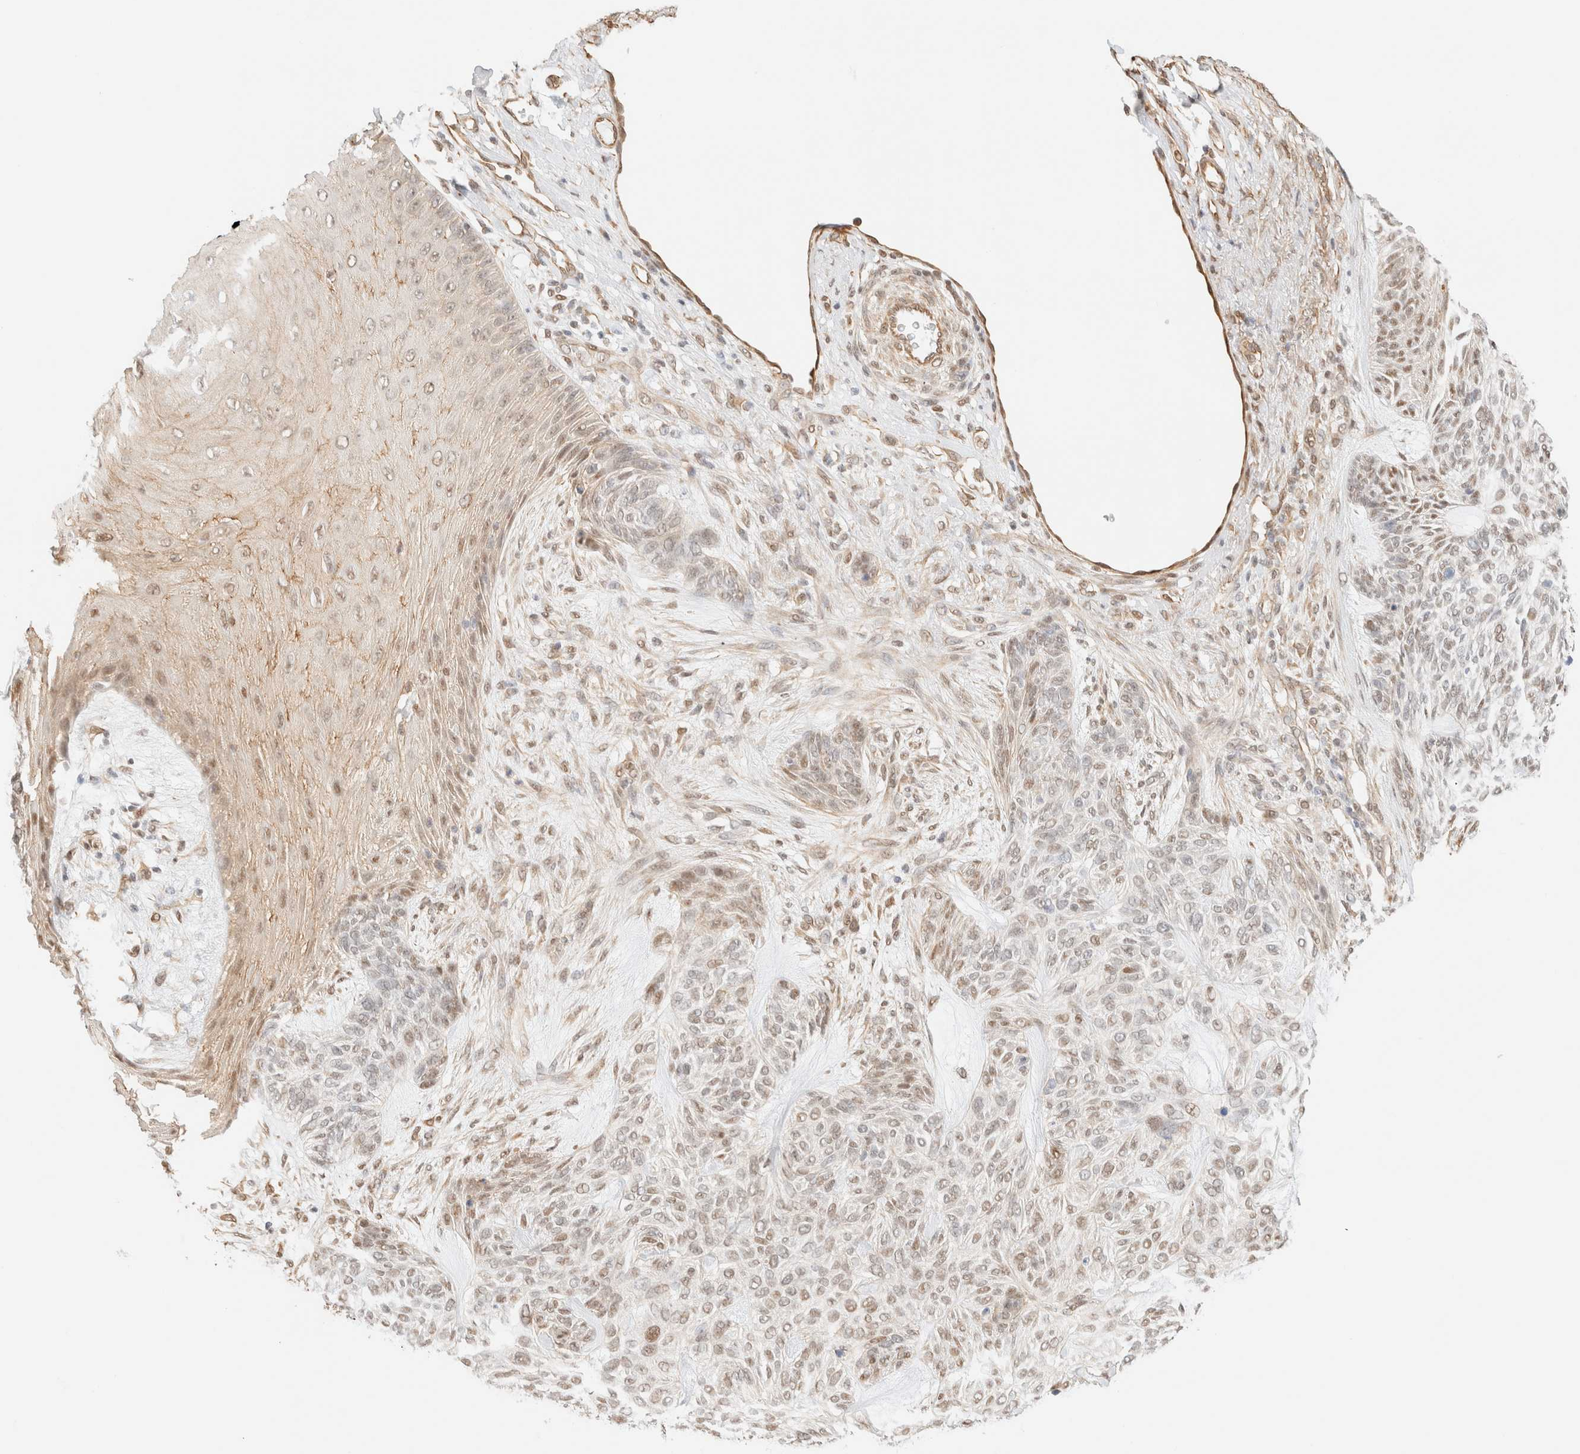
{"staining": {"intensity": "weak", "quantity": ">75%", "location": "nuclear"}, "tissue": "skin cancer", "cell_type": "Tumor cells", "image_type": "cancer", "snomed": [{"axis": "morphology", "description": "Basal cell carcinoma"}, {"axis": "topography", "description": "Skin"}], "caption": "The histopathology image displays staining of skin basal cell carcinoma, revealing weak nuclear protein expression (brown color) within tumor cells.", "gene": "ARID5A", "patient": {"sex": "male", "age": 55}}